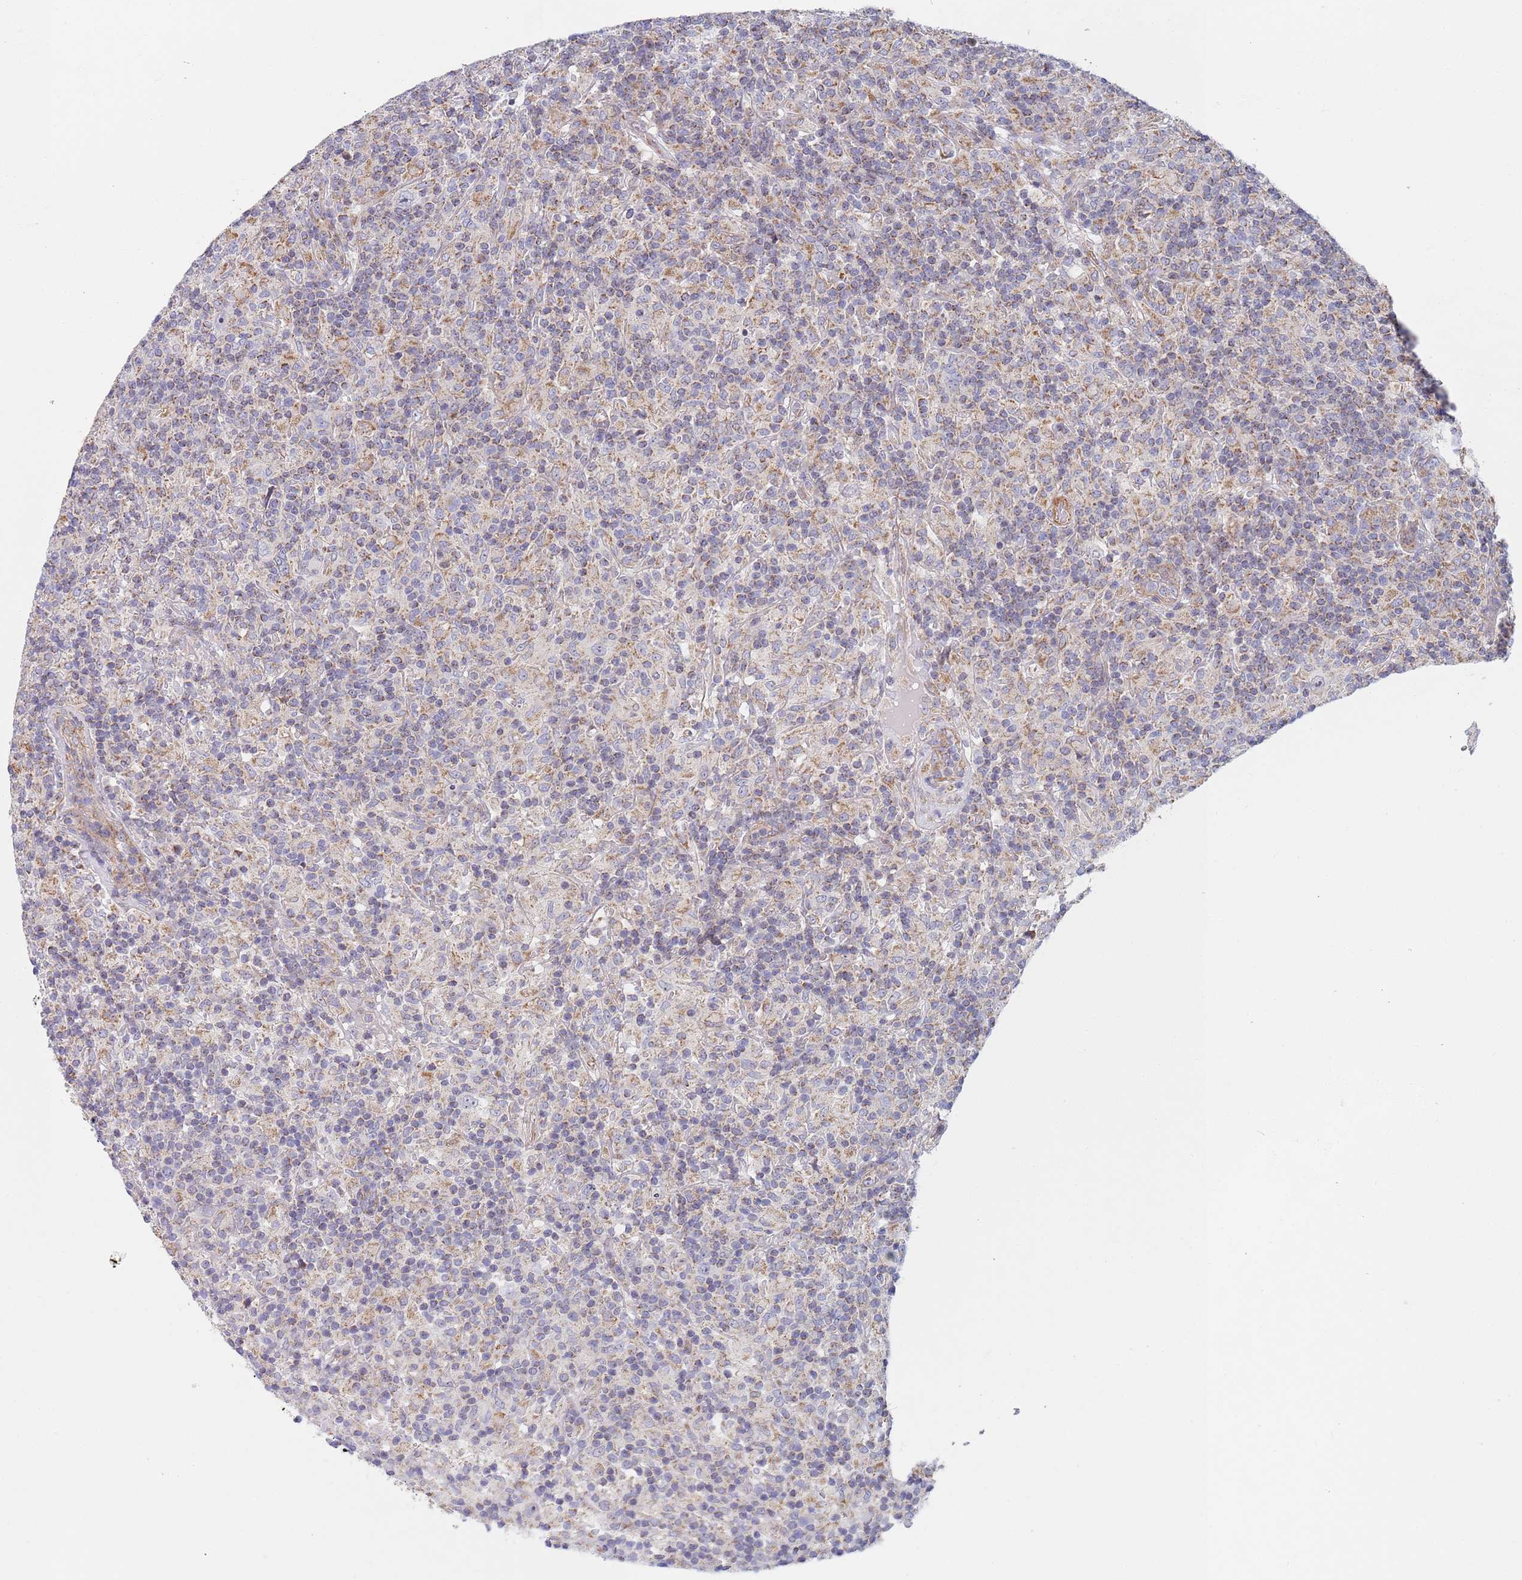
{"staining": {"intensity": "negative", "quantity": "none", "location": "none"}, "tissue": "lymphoma", "cell_type": "Tumor cells", "image_type": "cancer", "snomed": [{"axis": "morphology", "description": "Hodgkin's disease, NOS"}, {"axis": "topography", "description": "Lymph node"}], "caption": "Lymphoma was stained to show a protein in brown. There is no significant expression in tumor cells.", "gene": "PWWP3A", "patient": {"sex": "male", "age": 70}}